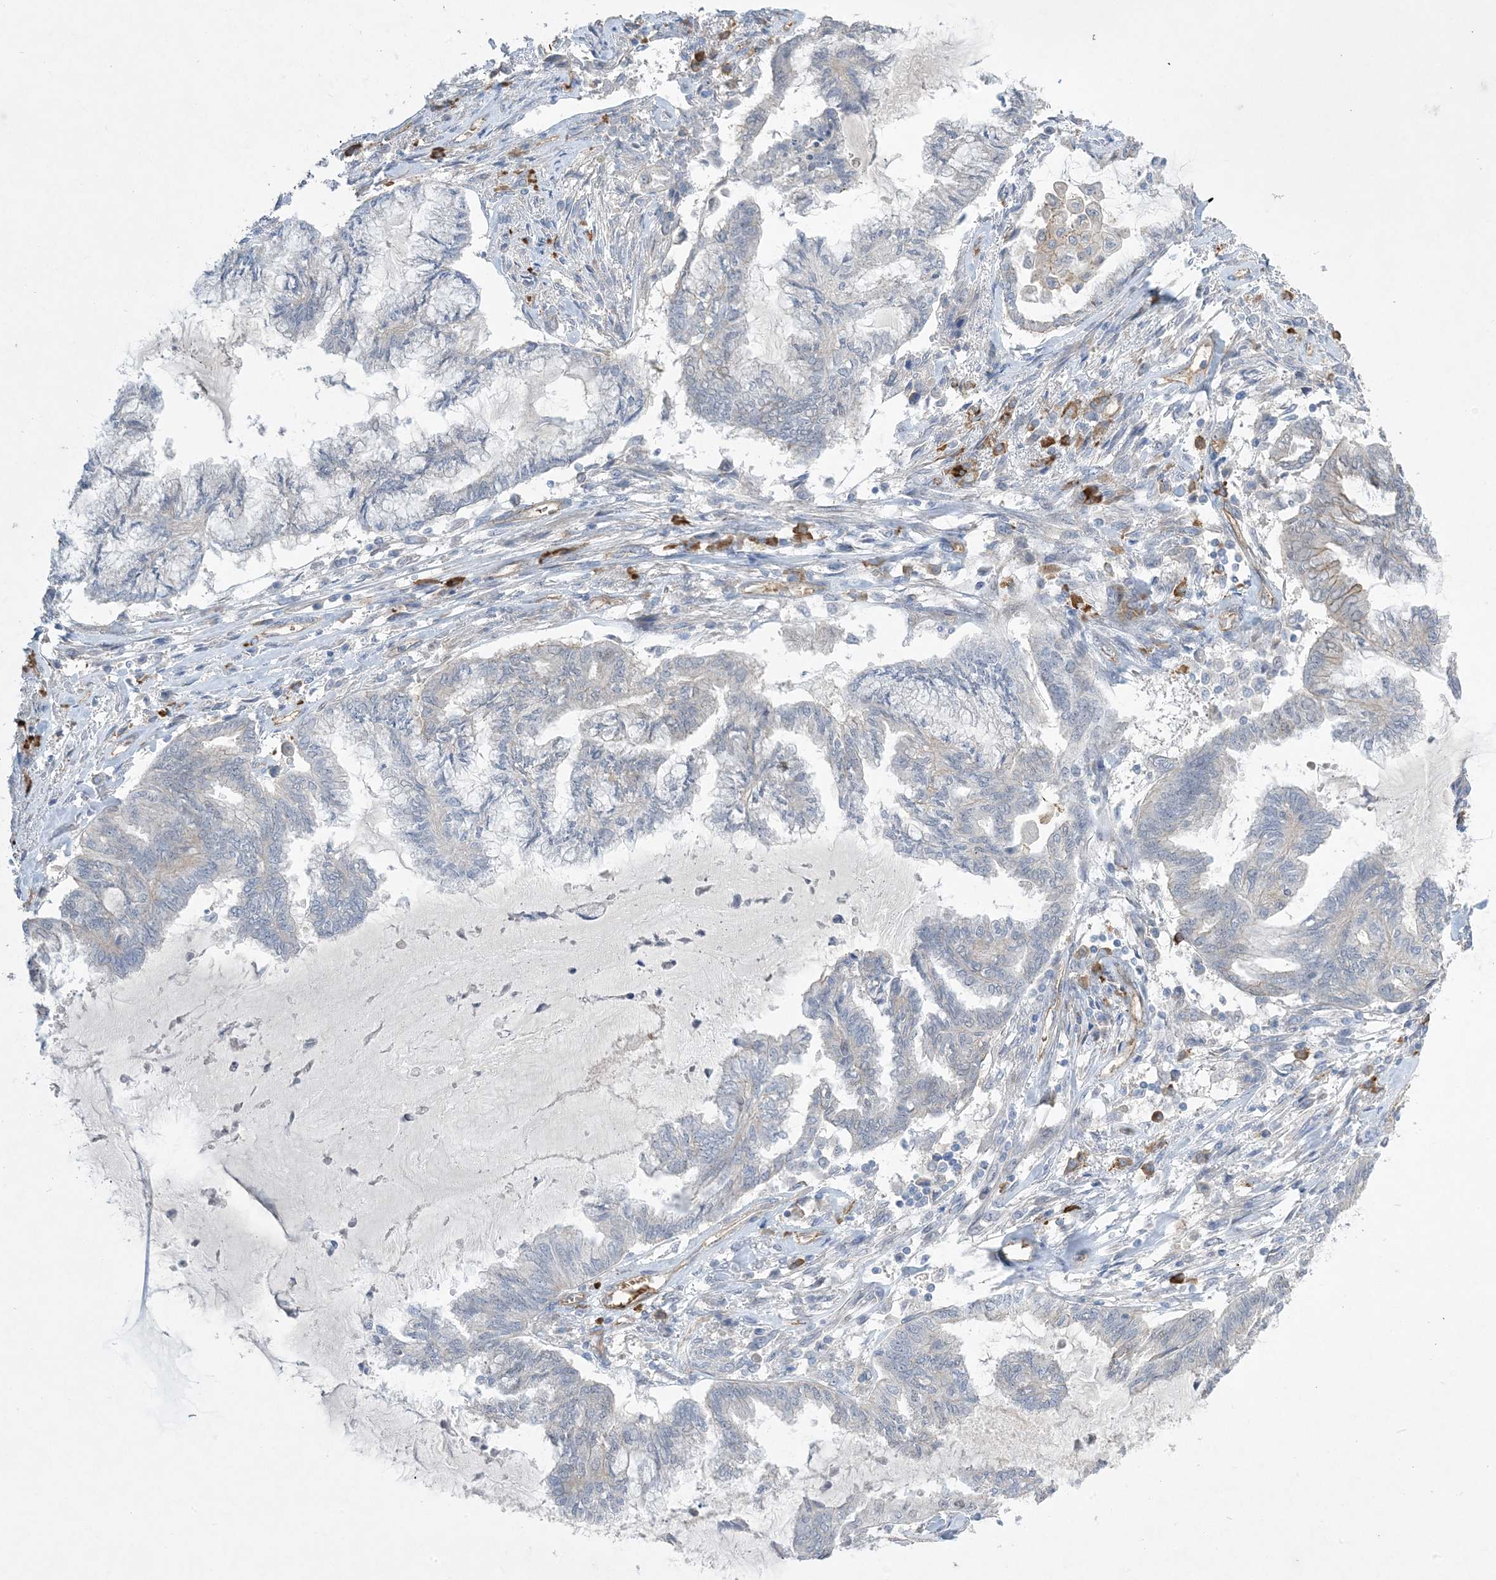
{"staining": {"intensity": "negative", "quantity": "none", "location": "none"}, "tissue": "endometrial cancer", "cell_type": "Tumor cells", "image_type": "cancer", "snomed": [{"axis": "morphology", "description": "Adenocarcinoma, NOS"}, {"axis": "topography", "description": "Endometrium"}], "caption": "Endometrial adenocarcinoma was stained to show a protein in brown. There is no significant positivity in tumor cells.", "gene": "AOC1", "patient": {"sex": "female", "age": 86}}